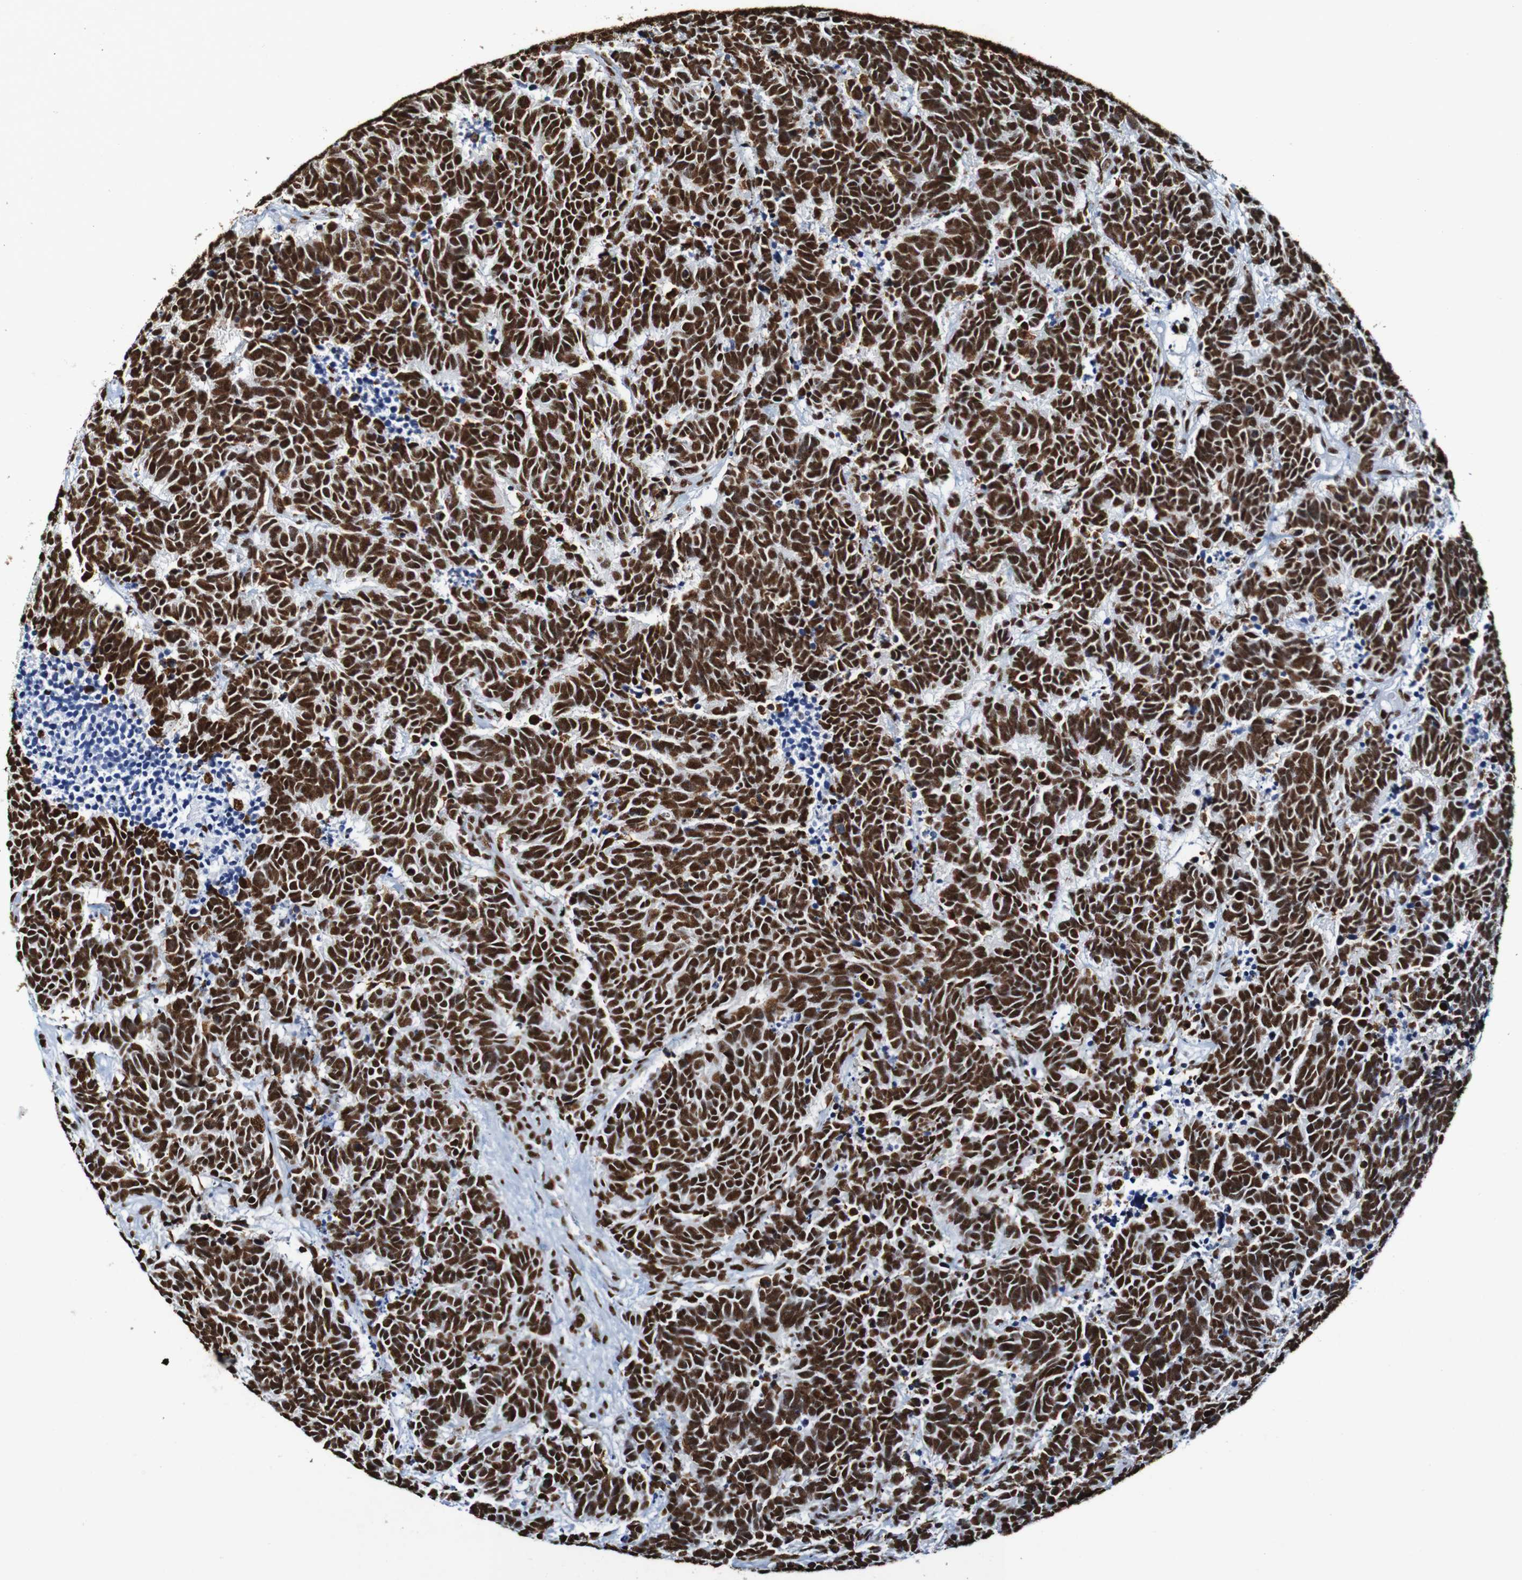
{"staining": {"intensity": "strong", "quantity": ">75%", "location": "nuclear"}, "tissue": "carcinoid", "cell_type": "Tumor cells", "image_type": "cancer", "snomed": [{"axis": "morphology", "description": "Carcinoma, NOS"}, {"axis": "morphology", "description": "Carcinoid, malignant, NOS"}, {"axis": "topography", "description": "Urinary bladder"}], "caption": "Immunohistochemical staining of carcinoid (malignant) reveals high levels of strong nuclear protein expression in about >75% of tumor cells. The staining is performed using DAB (3,3'-diaminobenzidine) brown chromogen to label protein expression. The nuclei are counter-stained blue using hematoxylin.", "gene": "SRSF3", "patient": {"sex": "male", "age": 57}}